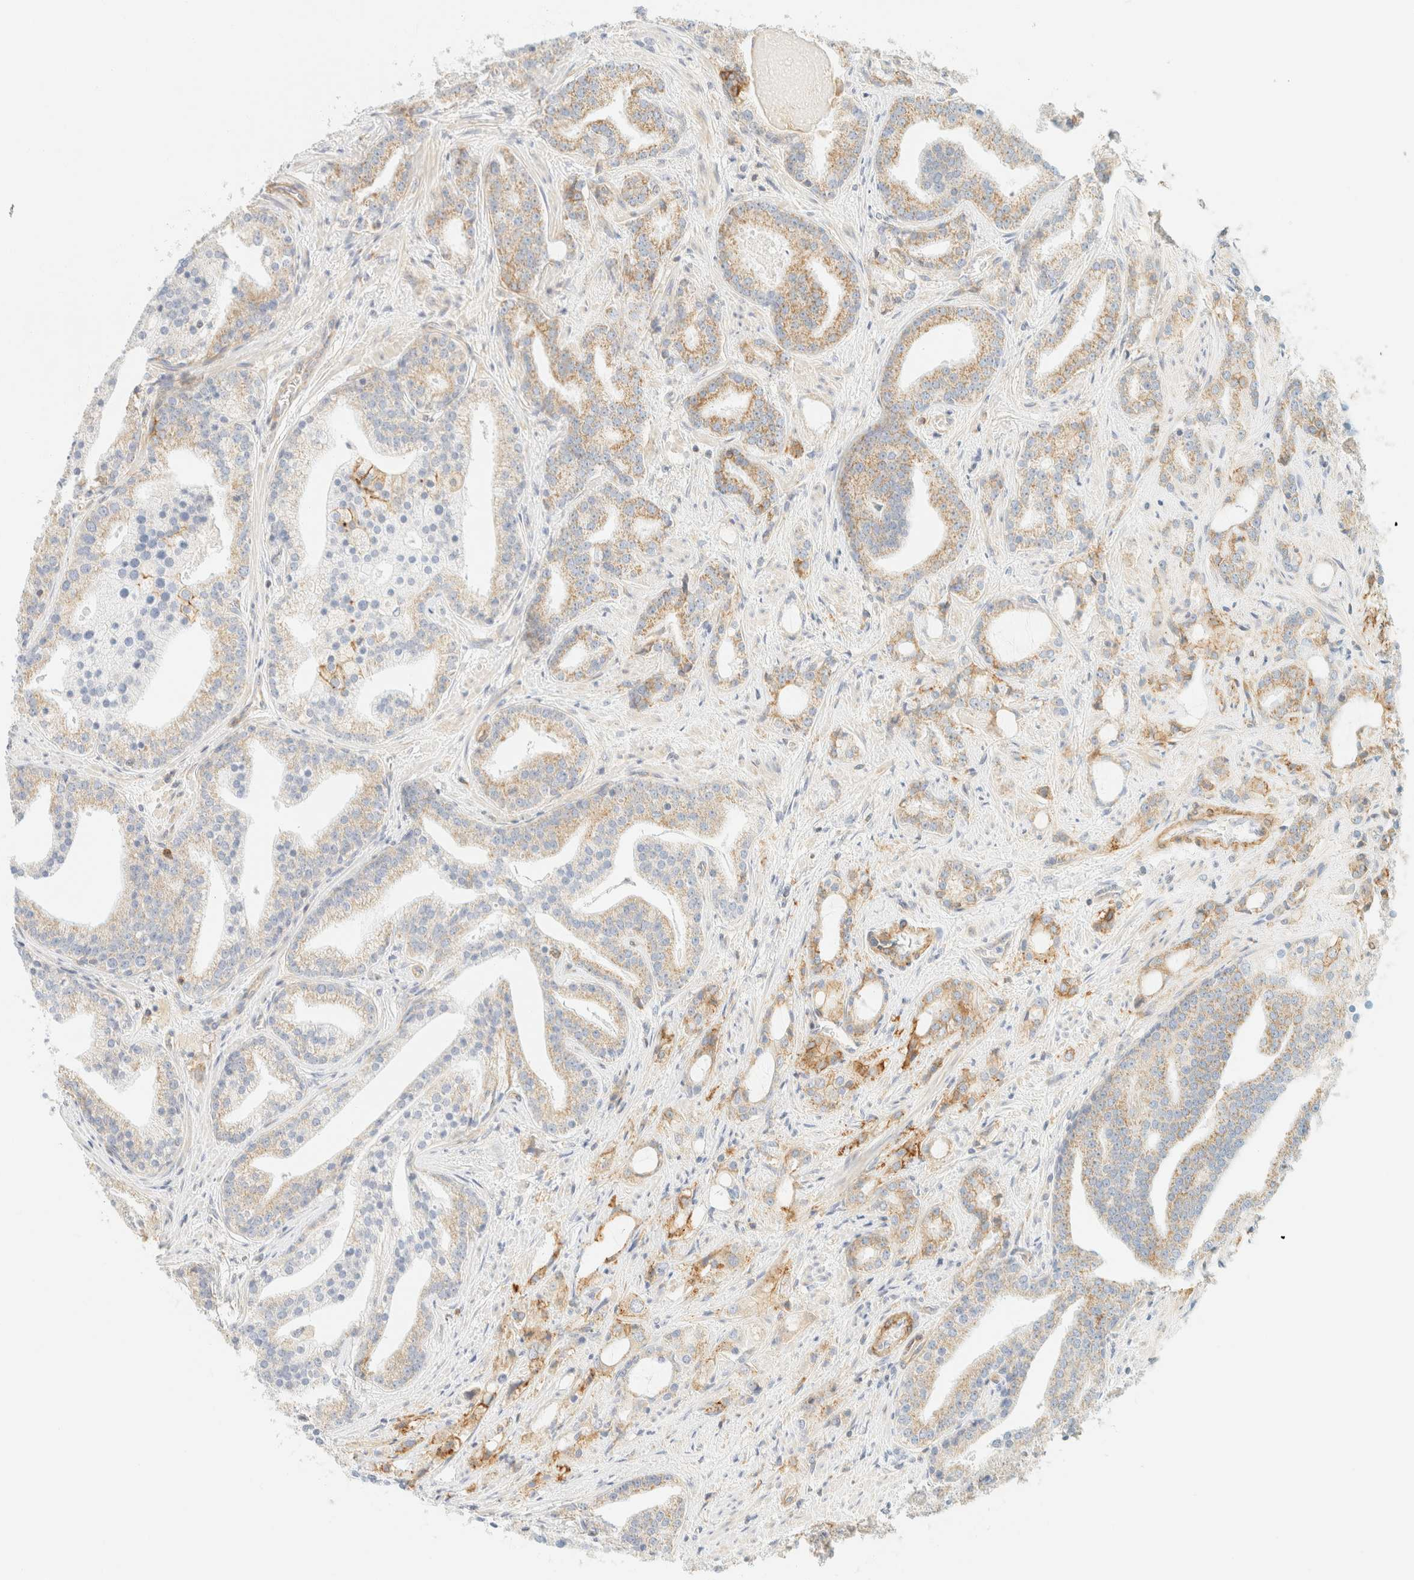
{"staining": {"intensity": "moderate", "quantity": "<25%", "location": "cytoplasmic/membranous"}, "tissue": "prostate cancer", "cell_type": "Tumor cells", "image_type": "cancer", "snomed": [{"axis": "morphology", "description": "Adenocarcinoma, Low grade"}, {"axis": "topography", "description": "Prostate"}], "caption": "Prostate cancer stained for a protein demonstrates moderate cytoplasmic/membranous positivity in tumor cells. (Brightfield microscopy of DAB IHC at high magnification).", "gene": "MRM3", "patient": {"sex": "male", "age": 67}}